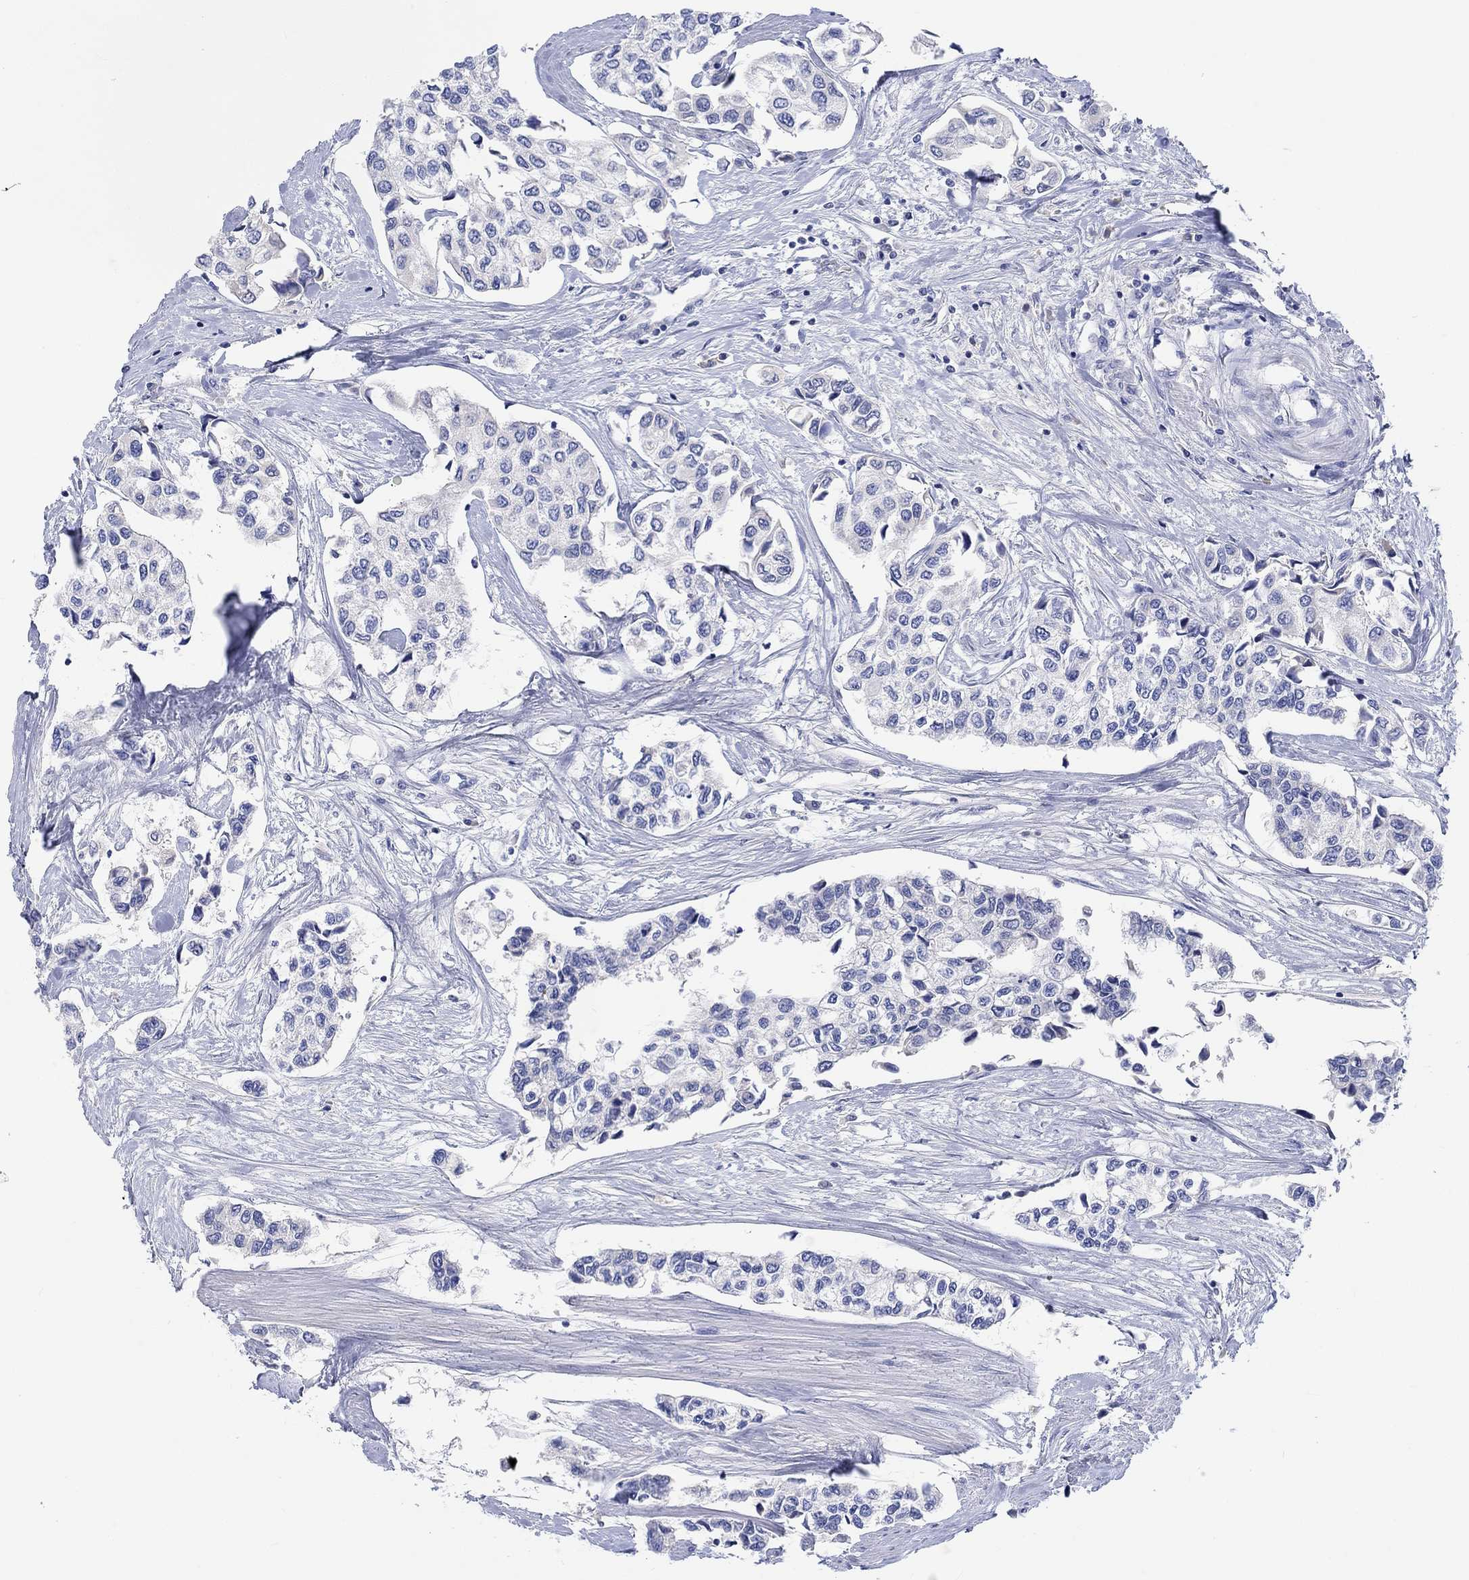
{"staining": {"intensity": "negative", "quantity": "none", "location": "none"}, "tissue": "urothelial cancer", "cell_type": "Tumor cells", "image_type": "cancer", "snomed": [{"axis": "morphology", "description": "Urothelial carcinoma, High grade"}, {"axis": "topography", "description": "Urinary bladder"}], "caption": "The histopathology image reveals no staining of tumor cells in urothelial carcinoma (high-grade). (DAB (3,3'-diaminobenzidine) immunohistochemistry (IHC) with hematoxylin counter stain).", "gene": "GCM1", "patient": {"sex": "male", "age": 73}}